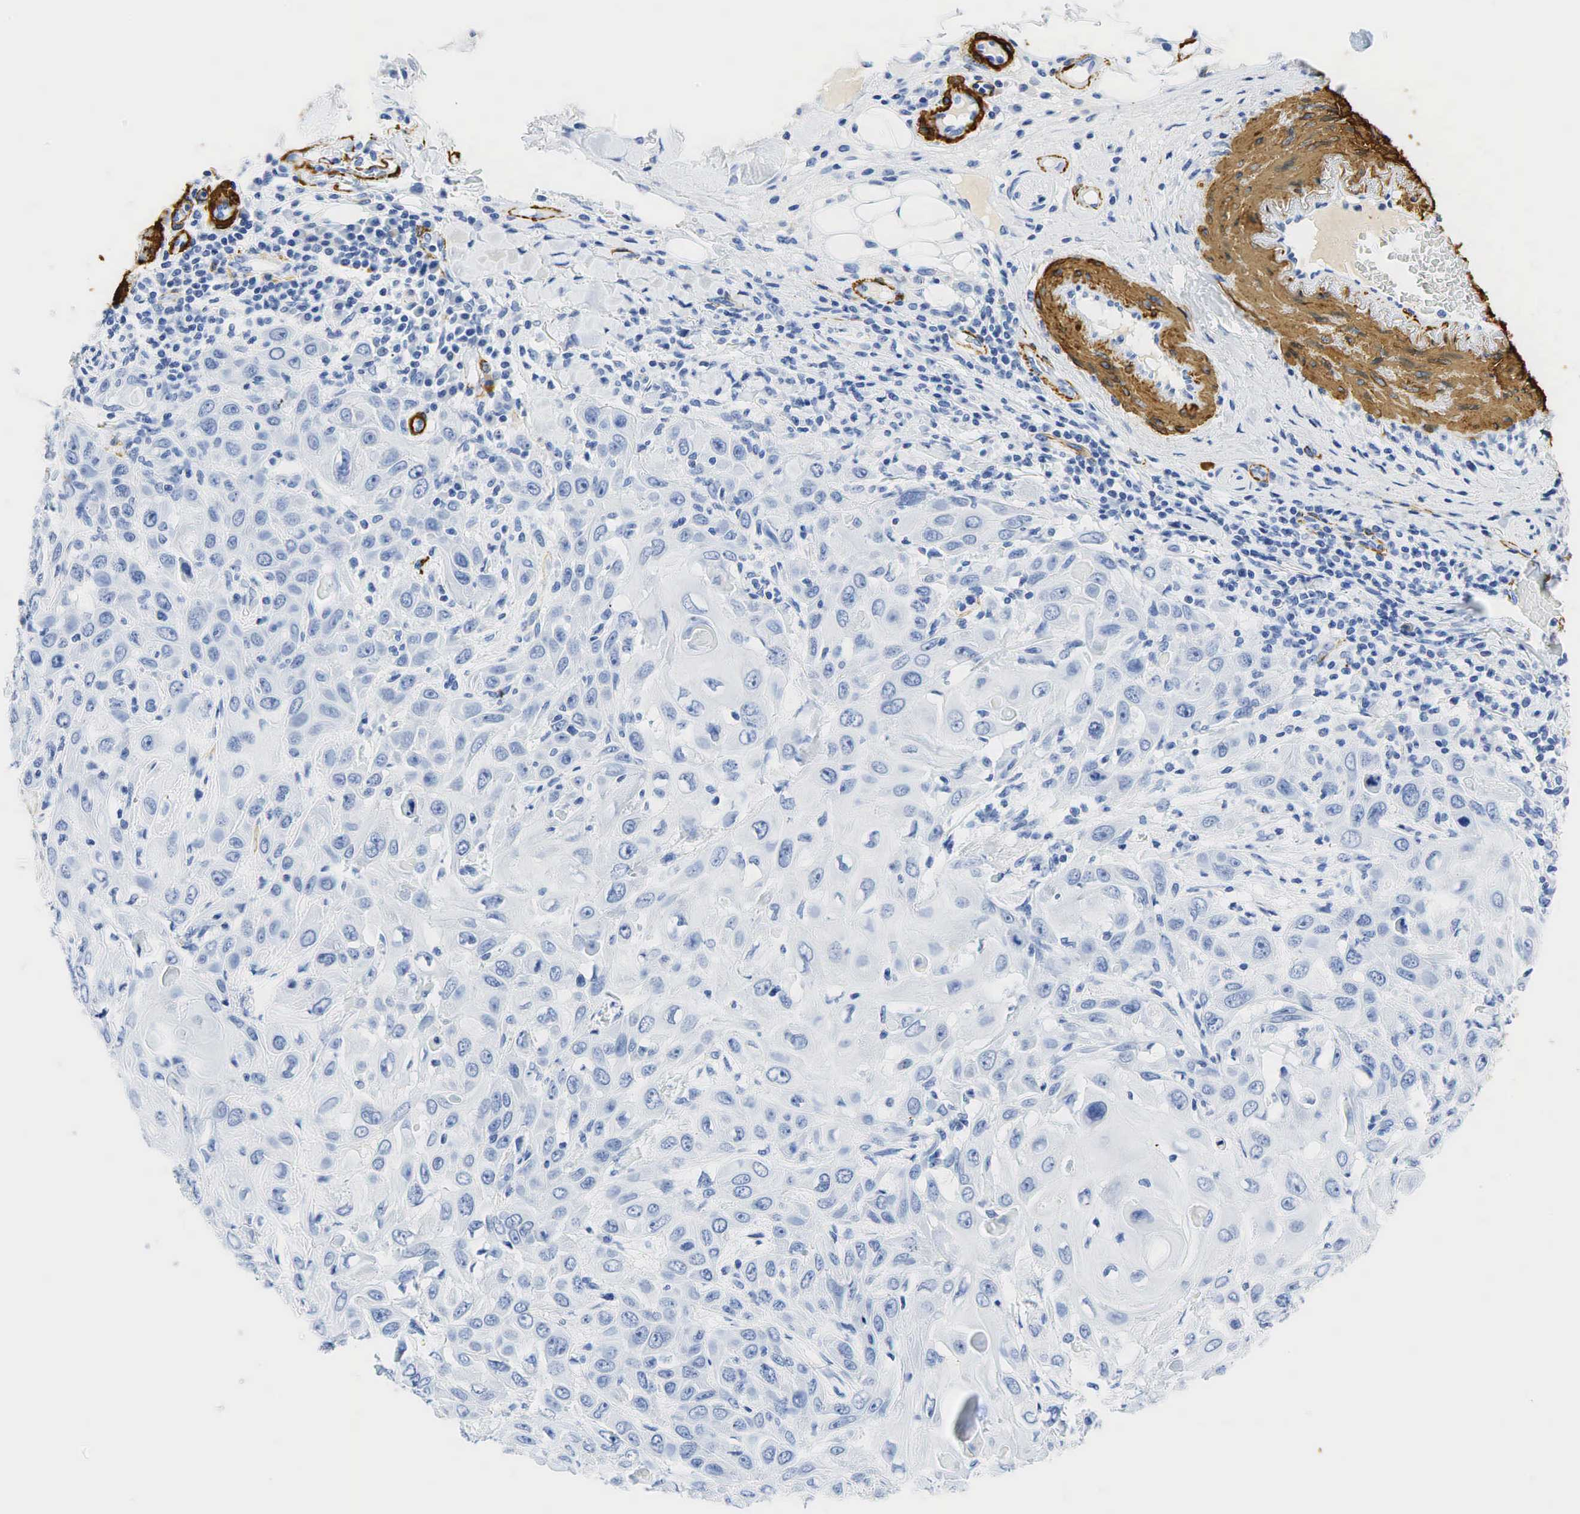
{"staining": {"intensity": "negative", "quantity": "none", "location": "none"}, "tissue": "skin cancer", "cell_type": "Tumor cells", "image_type": "cancer", "snomed": [{"axis": "morphology", "description": "Squamous cell carcinoma, NOS"}, {"axis": "topography", "description": "Skin"}], "caption": "Immunohistochemistry histopathology image of neoplastic tissue: skin squamous cell carcinoma stained with DAB shows no significant protein staining in tumor cells.", "gene": "ACTA1", "patient": {"sex": "male", "age": 84}}